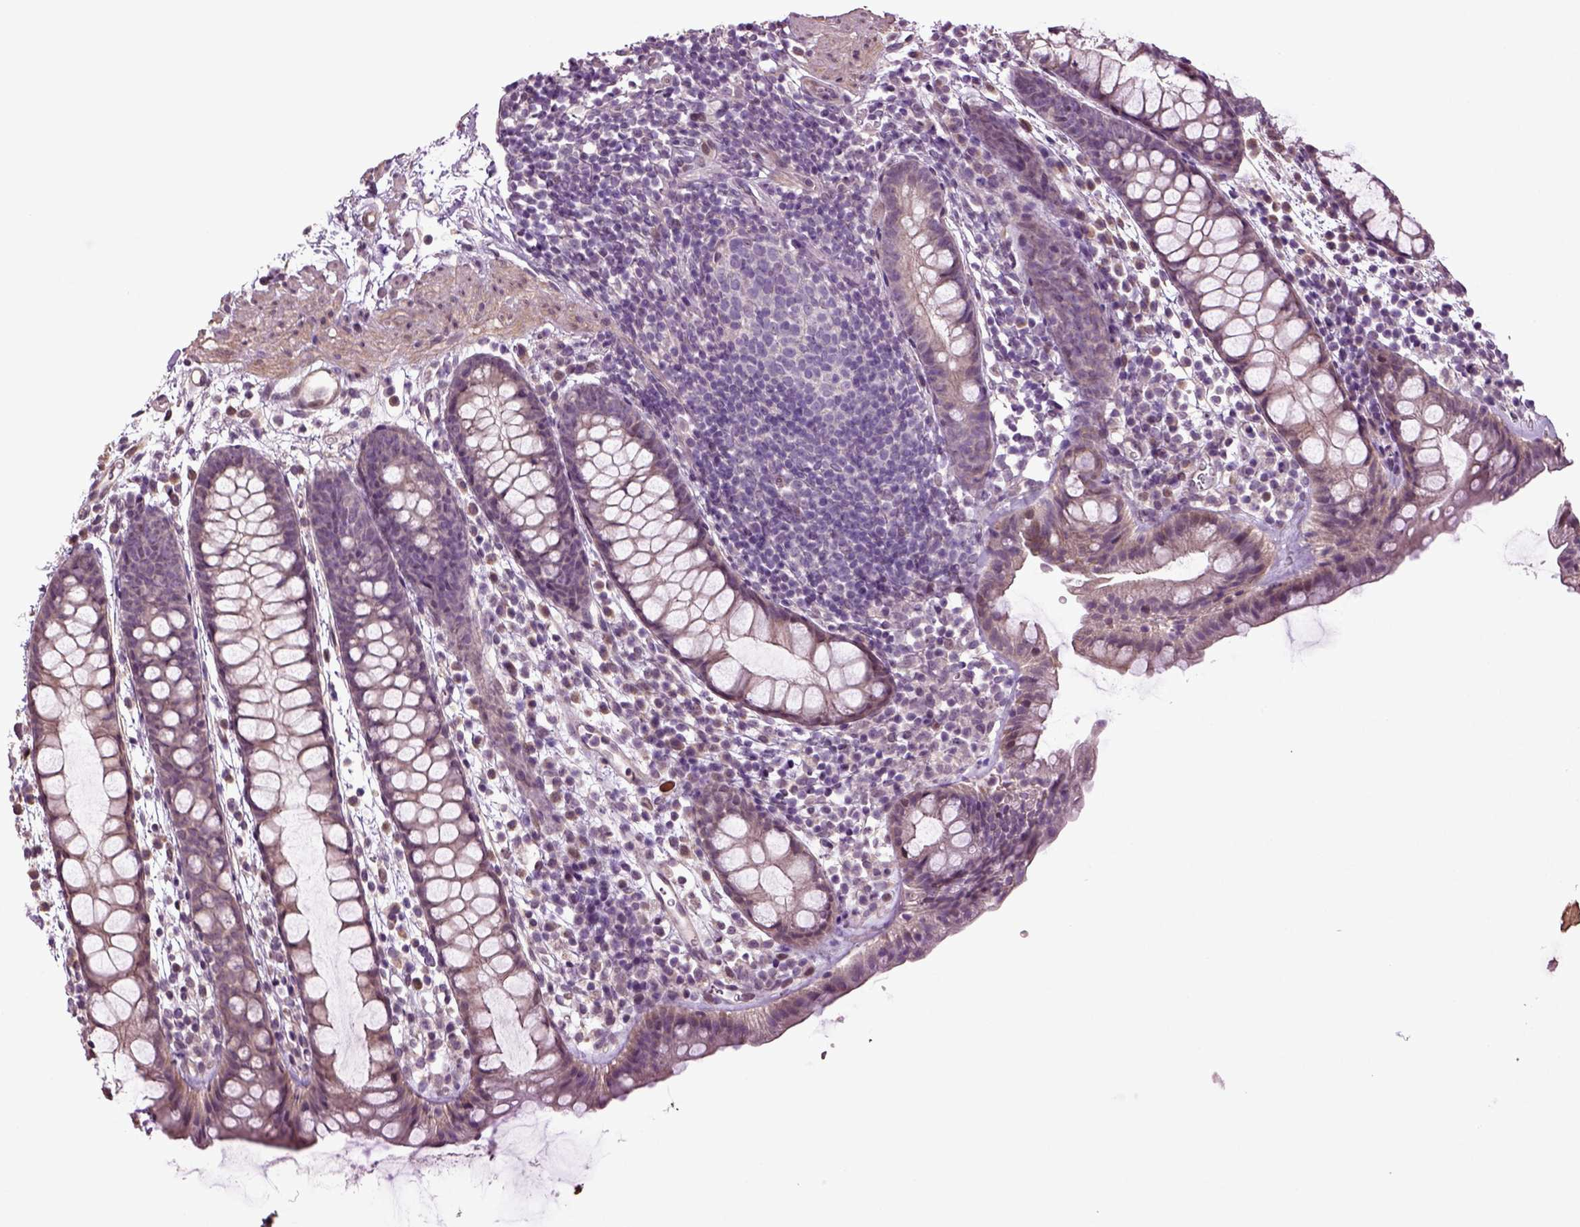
{"staining": {"intensity": "moderate", "quantity": ">75%", "location": "cytoplasmic/membranous"}, "tissue": "rectum", "cell_type": "Glandular cells", "image_type": "normal", "snomed": [{"axis": "morphology", "description": "Normal tissue, NOS"}, {"axis": "topography", "description": "Rectum"}], "caption": "High-power microscopy captured an IHC micrograph of unremarkable rectum, revealing moderate cytoplasmic/membranous expression in about >75% of glandular cells. Using DAB (brown) and hematoxylin (blue) stains, captured at high magnification using brightfield microscopy.", "gene": "HAGHL", "patient": {"sex": "male", "age": 57}}